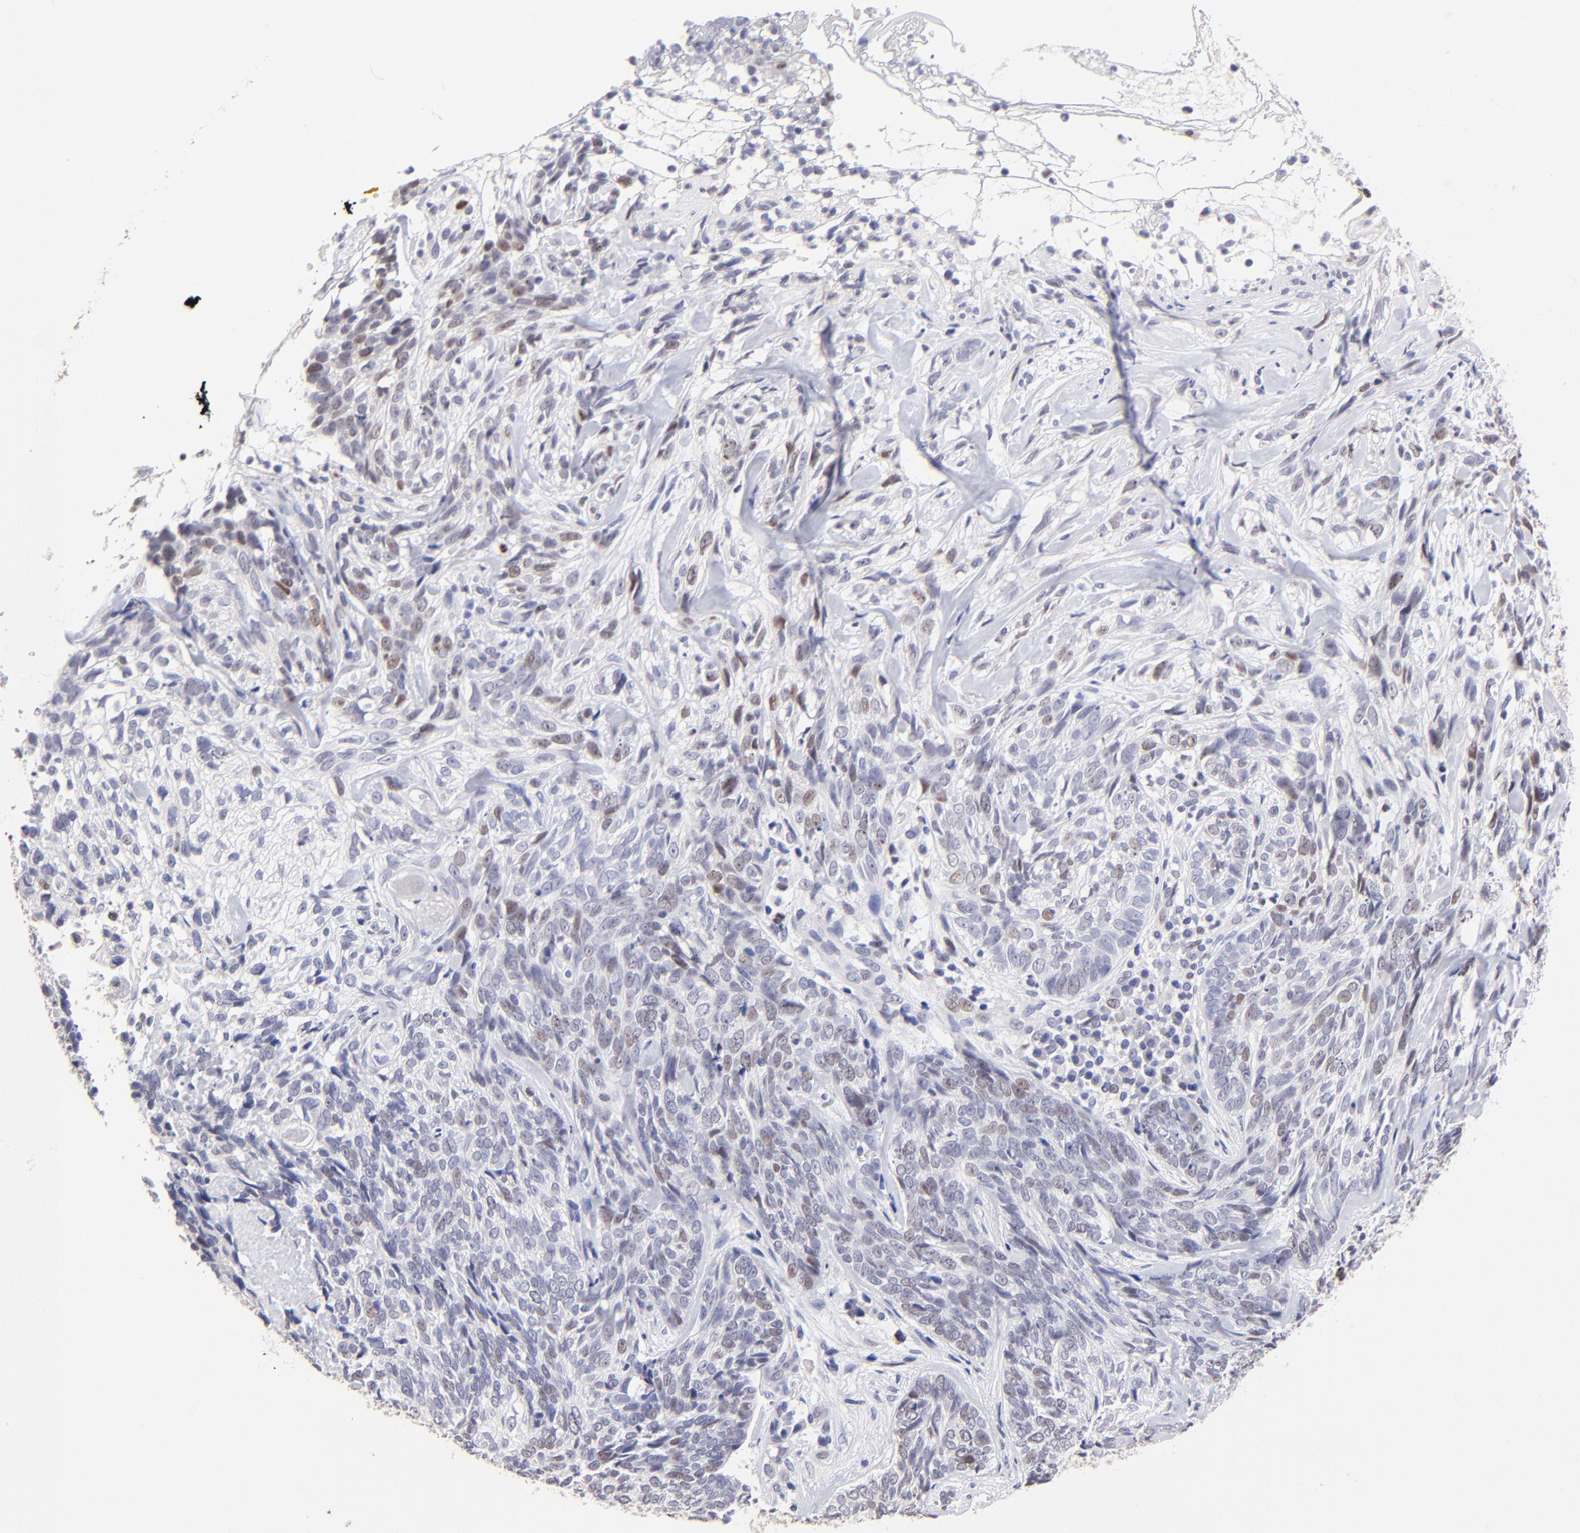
{"staining": {"intensity": "weak", "quantity": "<25%", "location": "nuclear"}, "tissue": "skin cancer", "cell_type": "Tumor cells", "image_type": "cancer", "snomed": [{"axis": "morphology", "description": "Basal cell carcinoma"}, {"axis": "topography", "description": "Skin"}], "caption": "High power microscopy micrograph of an immunohistochemistry (IHC) histopathology image of basal cell carcinoma (skin), revealing no significant staining in tumor cells.", "gene": "DNMT1", "patient": {"sex": "male", "age": 72}}